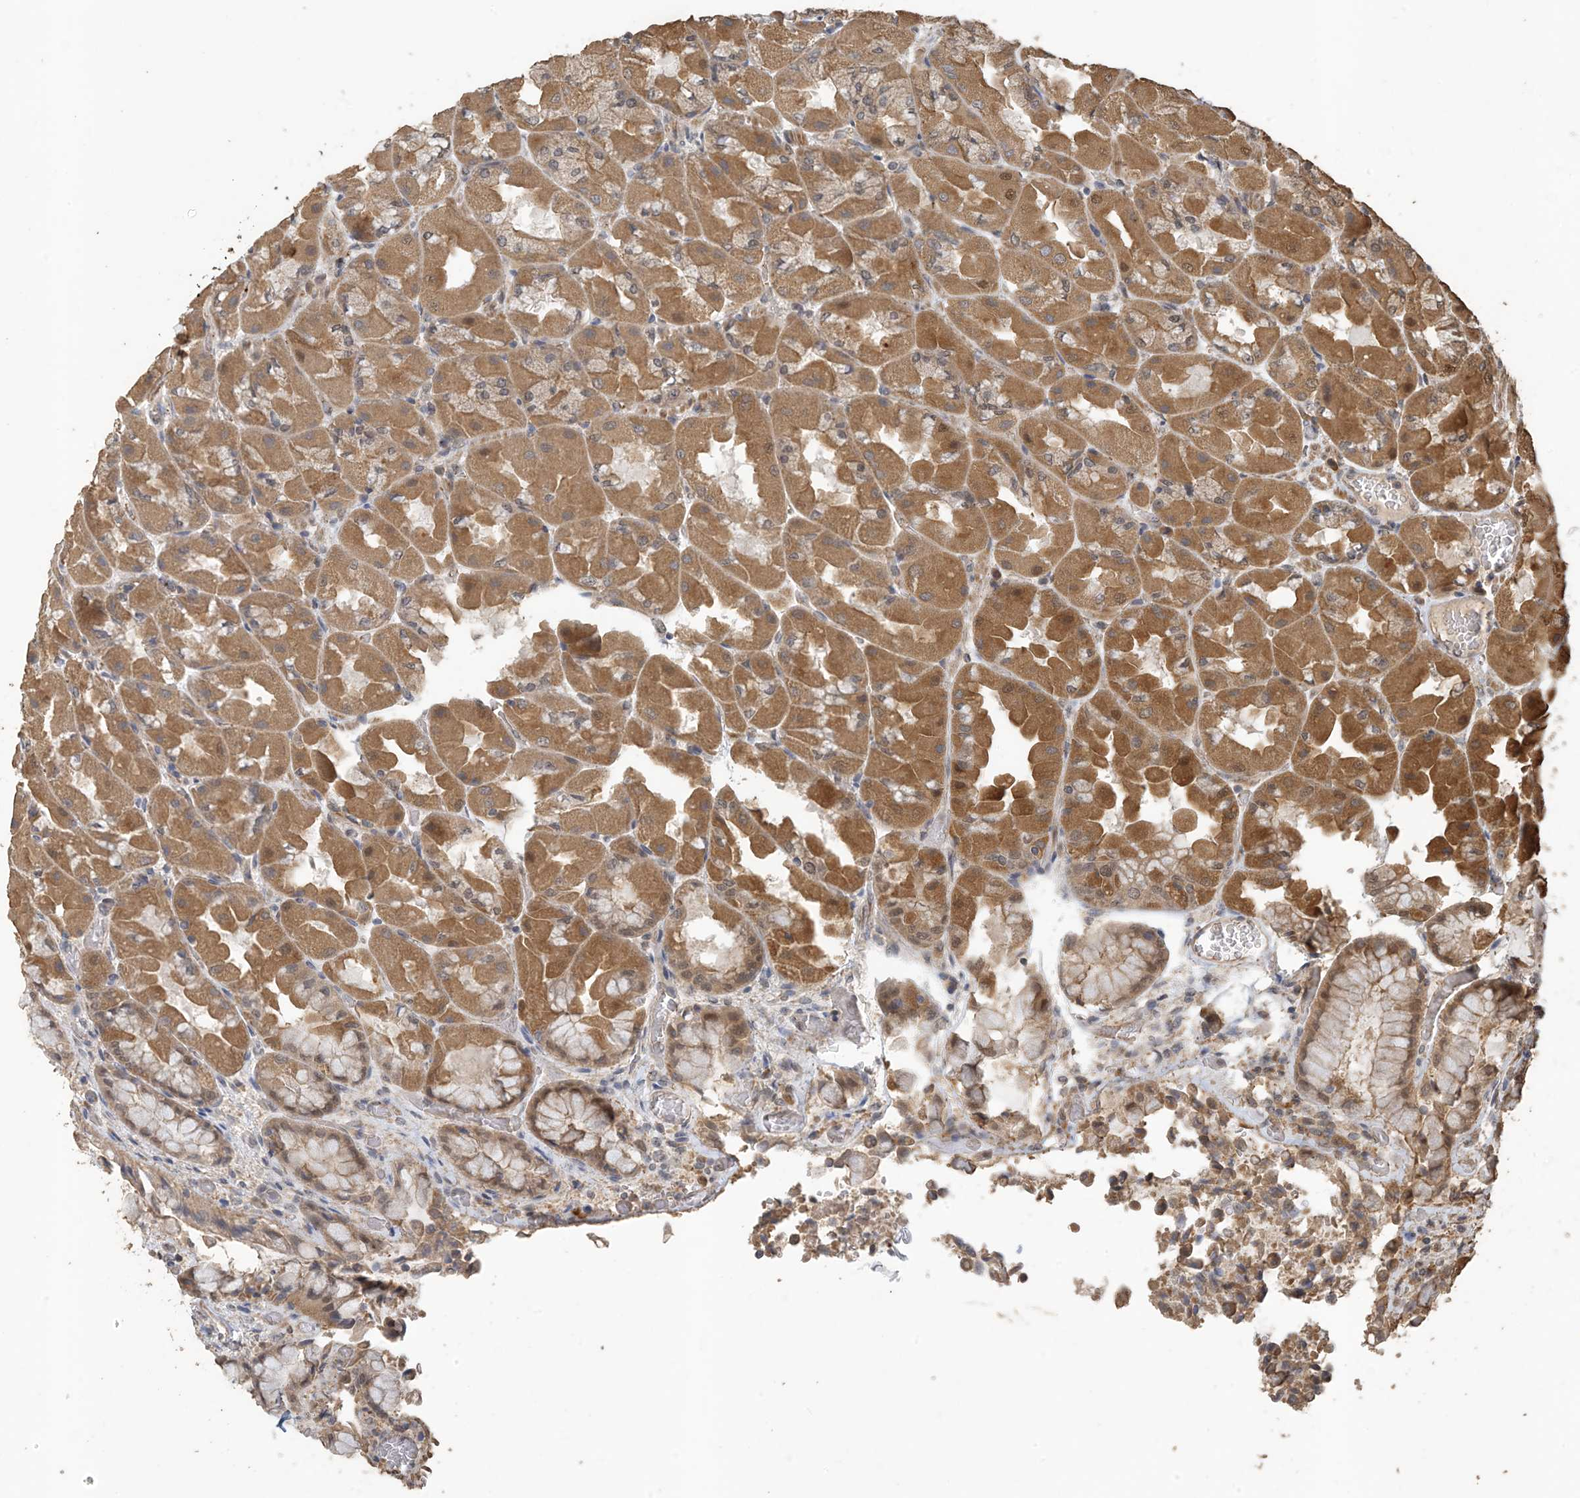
{"staining": {"intensity": "moderate", "quantity": ">75%", "location": "cytoplasmic/membranous"}, "tissue": "stomach", "cell_type": "Glandular cells", "image_type": "normal", "snomed": [{"axis": "morphology", "description": "Normal tissue, NOS"}, {"axis": "topography", "description": "Stomach"}], "caption": "IHC histopathology image of normal human stomach stained for a protein (brown), which demonstrates medium levels of moderate cytoplasmic/membranous positivity in approximately >75% of glandular cells.", "gene": "ZC3H12A", "patient": {"sex": "female", "age": 61}}